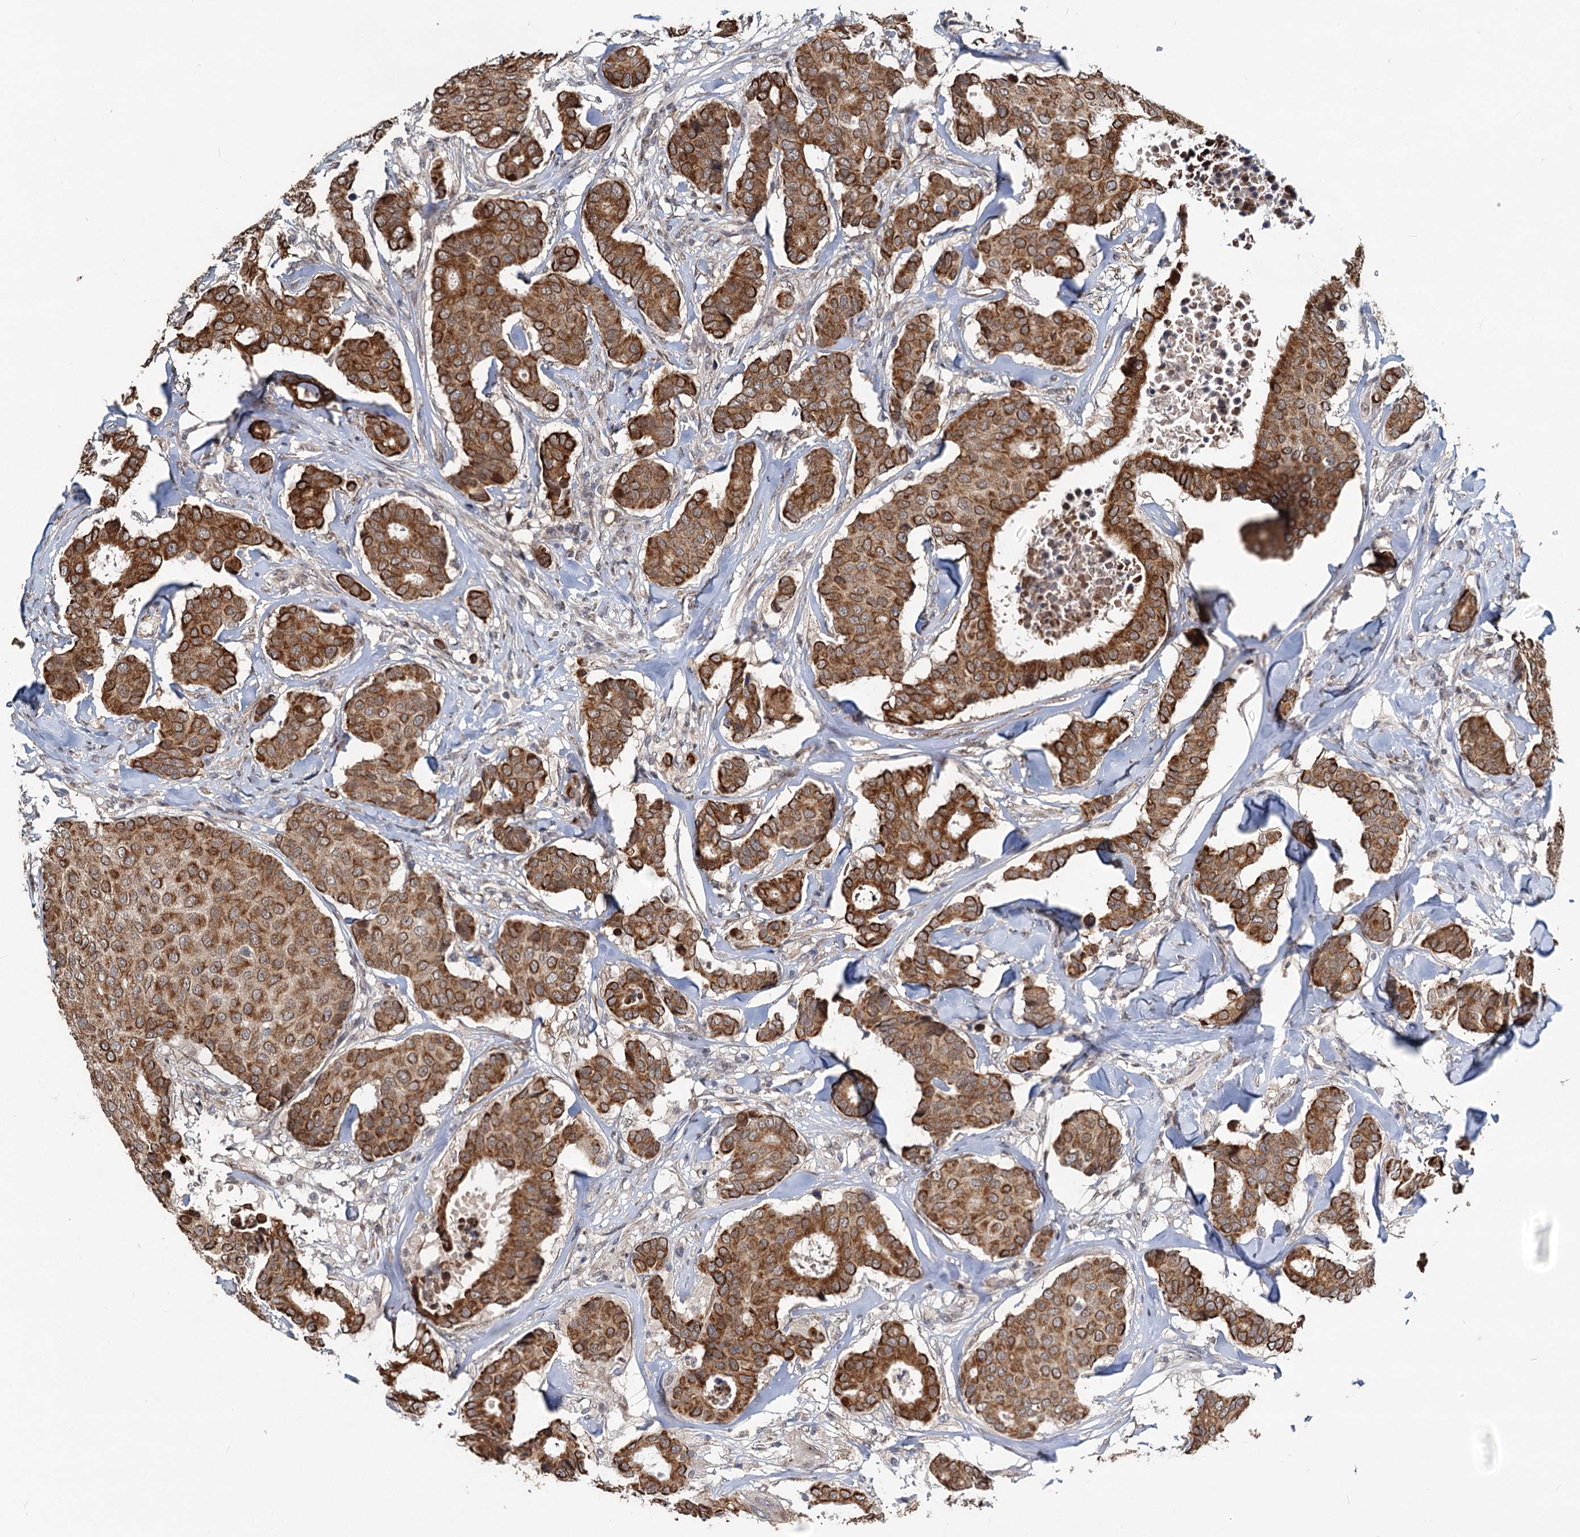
{"staining": {"intensity": "moderate", "quantity": ">75%", "location": "cytoplasmic/membranous"}, "tissue": "breast cancer", "cell_type": "Tumor cells", "image_type": "cancer", "snomed": [{"axis": "morphology", "description": "Duct carcinoma"}, {"axis": "topography", "description": "Breast"}], "caption": "Tumor cells show medium levels of moderate cytoplasmic/membranous staining in about >75% of cells in breast infiltrating ductal carcinoma. The protein of interest is stained brown, and the nuclei are stained in blue (DAB IHC with brightfield microscopy, high magnification).", "gene": "RITA1", "patient": {"sex": "female", "age": 75}}